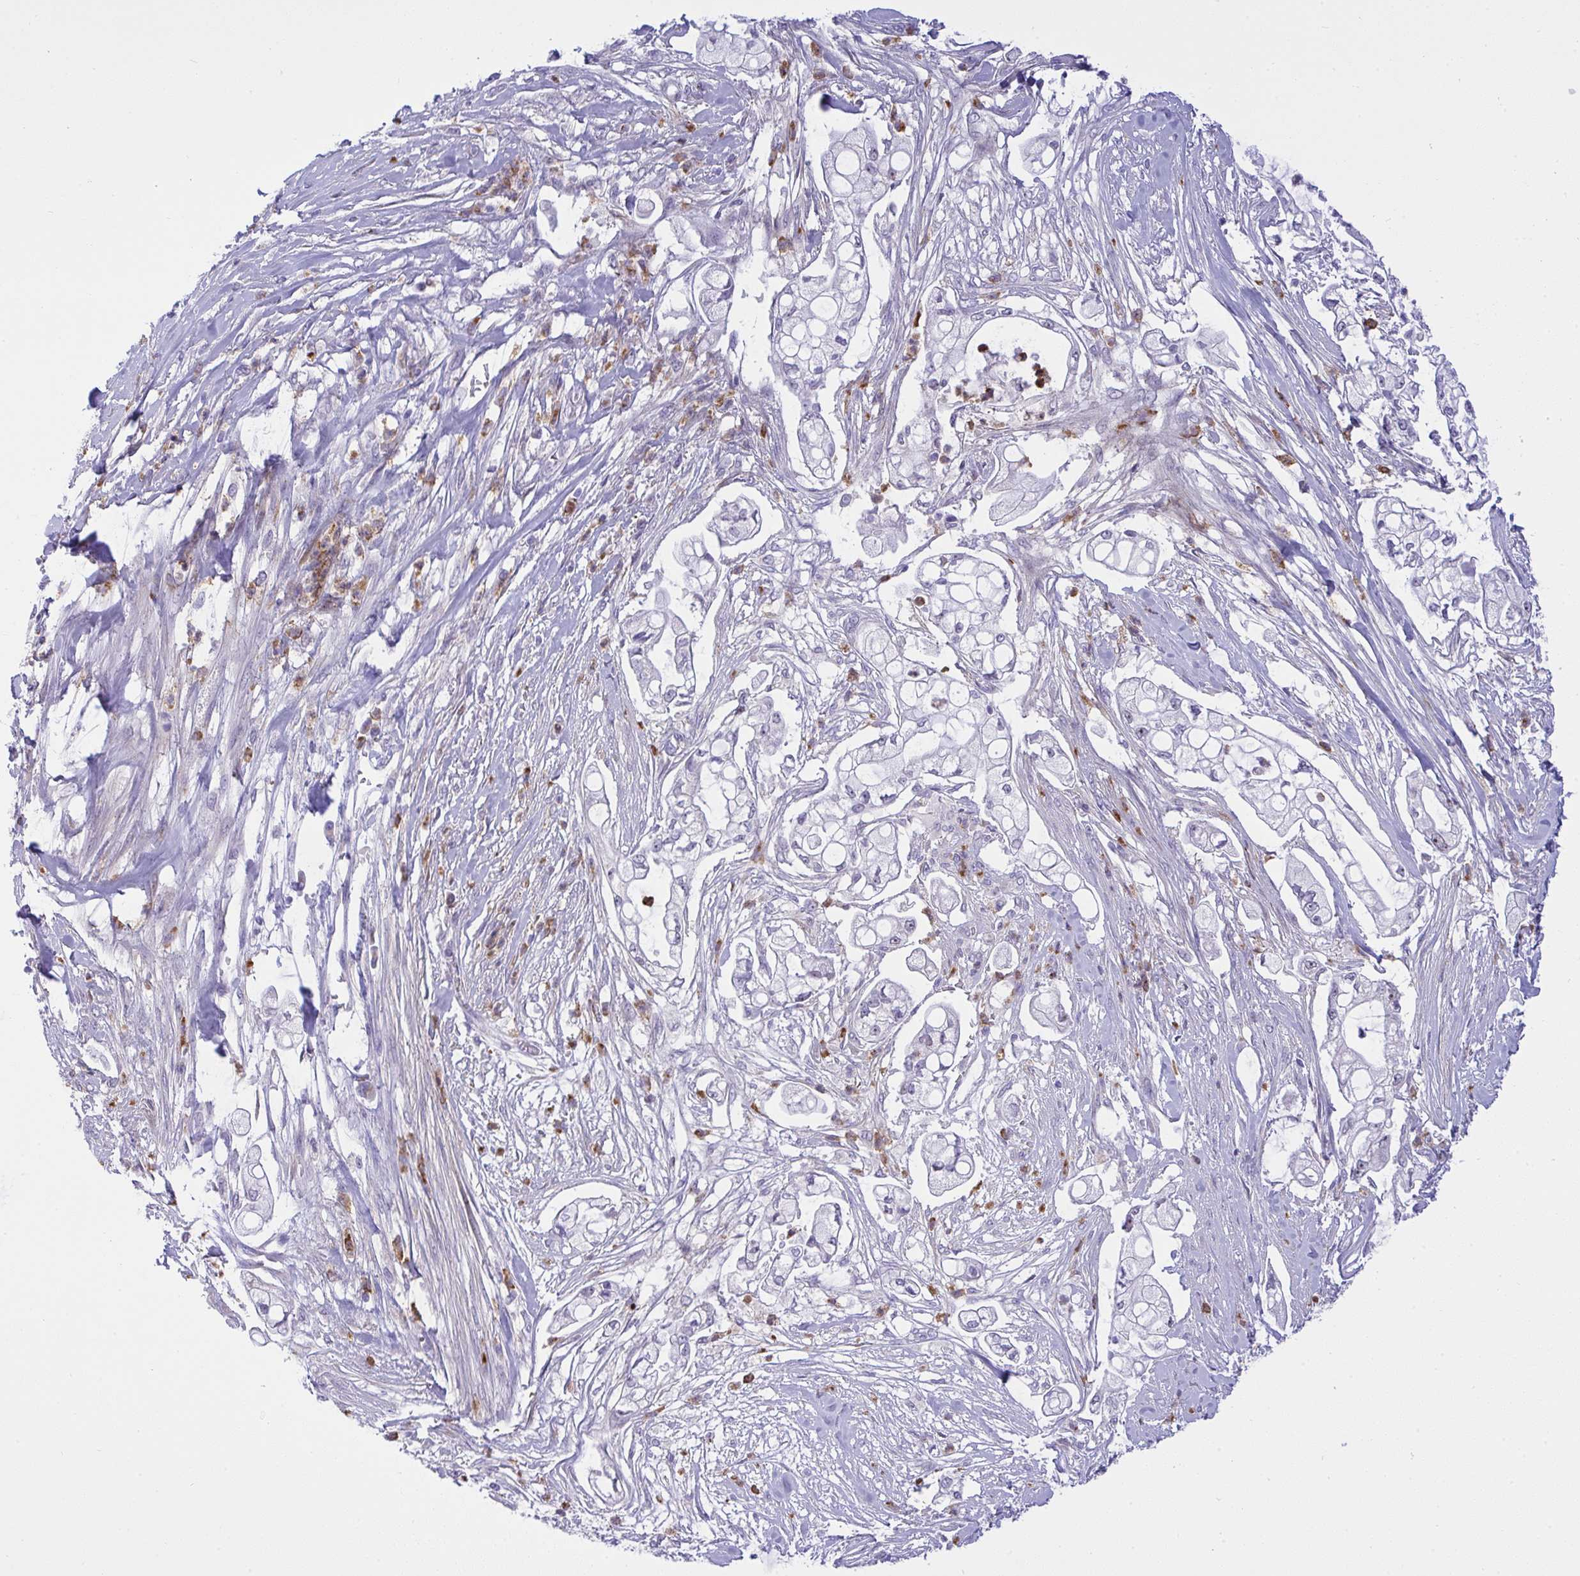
{"staining": {"intensity": "moderate", "quantity": "<25%", "location": "nuclear"}, "tissue": "pancreatic cancer", "cell_type": "Tumor cells", "image_type": "cancer", "snomed": [{"axis": "morphology", "description": "Adenocarcinoma, NOS"}, {"axis": "topography", "description": "Pancreas"}], "caption": "Moderate nuclear expression is appreciated in approximately <25% of tumor cells in pancreatic adenocarcinoma.", "gene": "ZNF554", "patient": {"sex": "female", "age": 69}}